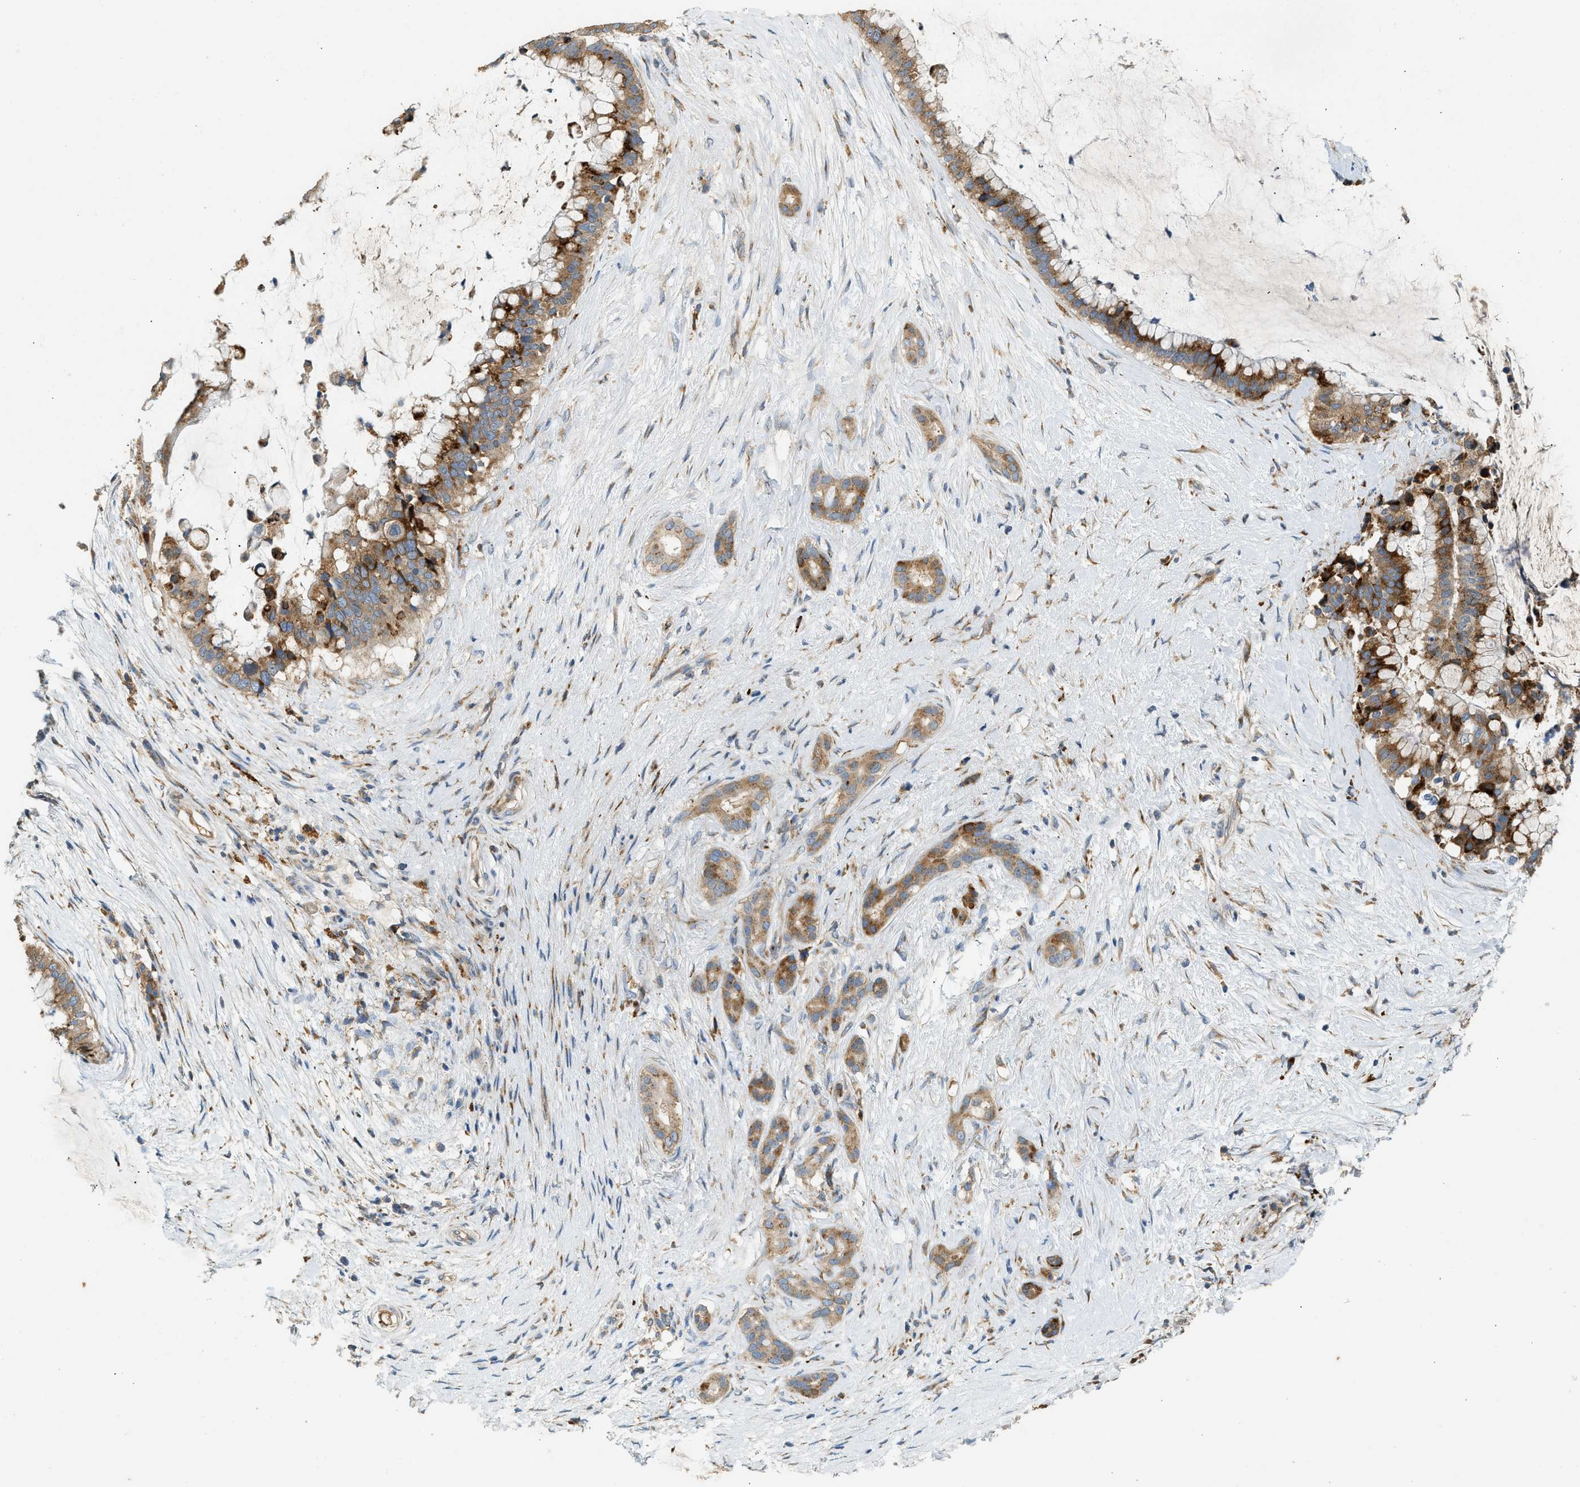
{"staining": {"intensity": "strong", "quantity": ">75%", "location": "cytoplasmic/membranous"}, "tissue": "pancreatic cancer", "cell_type": "Tumor cells", "image_type": "cancer", "snomed": [{"axis": "morphology", "description": "Adenocarcinoma, NOS"}, {"axis": "topography", "description": "Pancreas"}], "caption": "Pancreatic cancer tissue shows strong cytoplasmic/membranous staining in approximately >75% of tumor cells", "gene": "CTSB", "patient": {"sex": "male", "age": 41}}